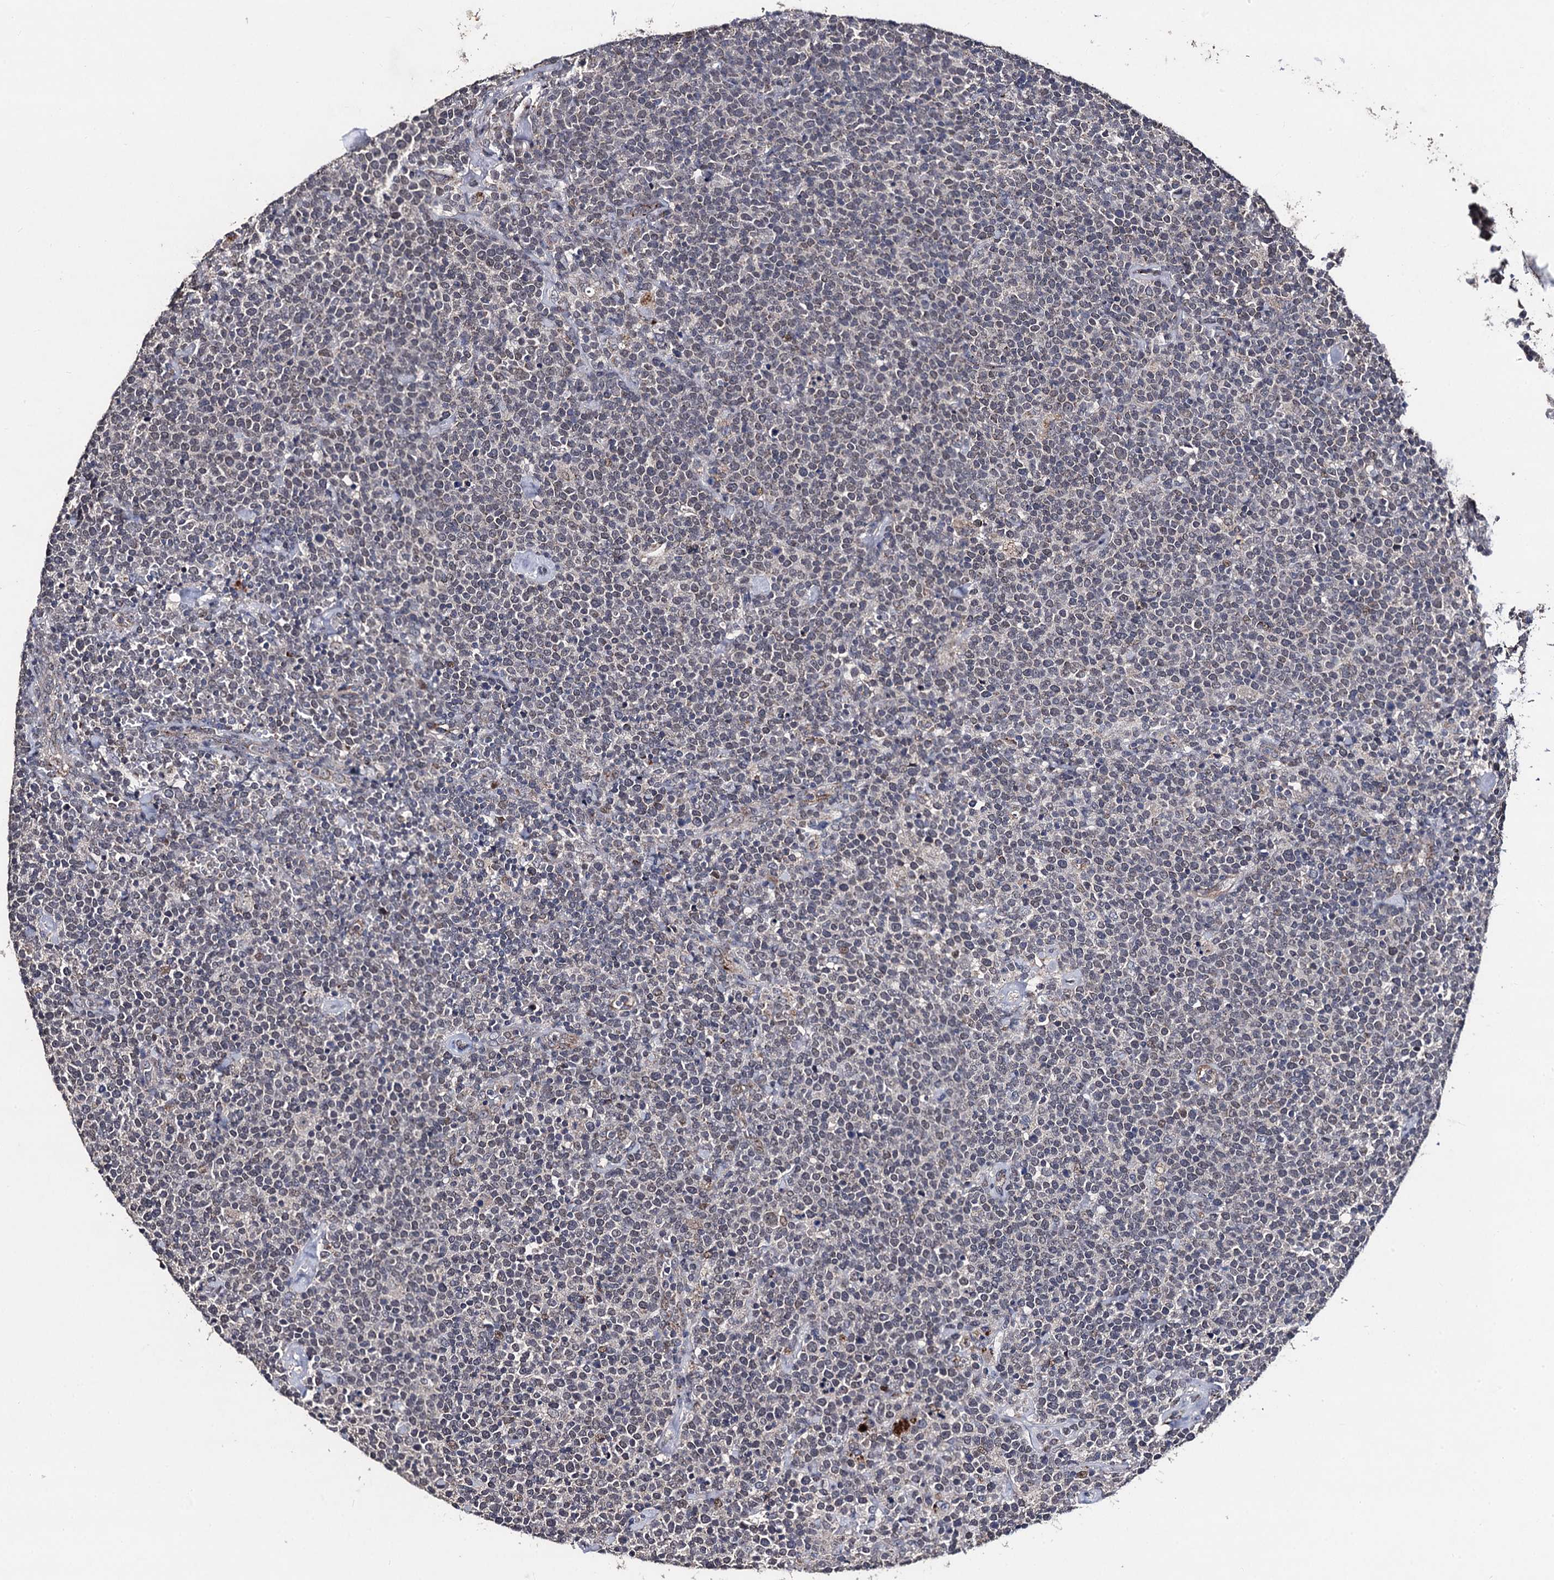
{"staining": {"intensity": "negative", "quantity": "none", "location": "none"}, "tissue": "lymphoma", "cell_type": "Tumor cells", "image_type": "cancer", "snomed": [{"axis": "morphology", "description": "Malignant lymphoma, non-Hodgkin's type, High grade"}, {"axis": "topography", "description": "Lymph node"}], "caption": "High magnification brightfield microscopy of lymphoma stained with DAB (brown) and counterstained with hematoxylin (blue): tumor cells show no significant staining. (Brightfield microscopy of DAB immunohistochemistry at high magnification).", "gene": "PPTC7", "patient": {"sex": "male", "age": 61}}